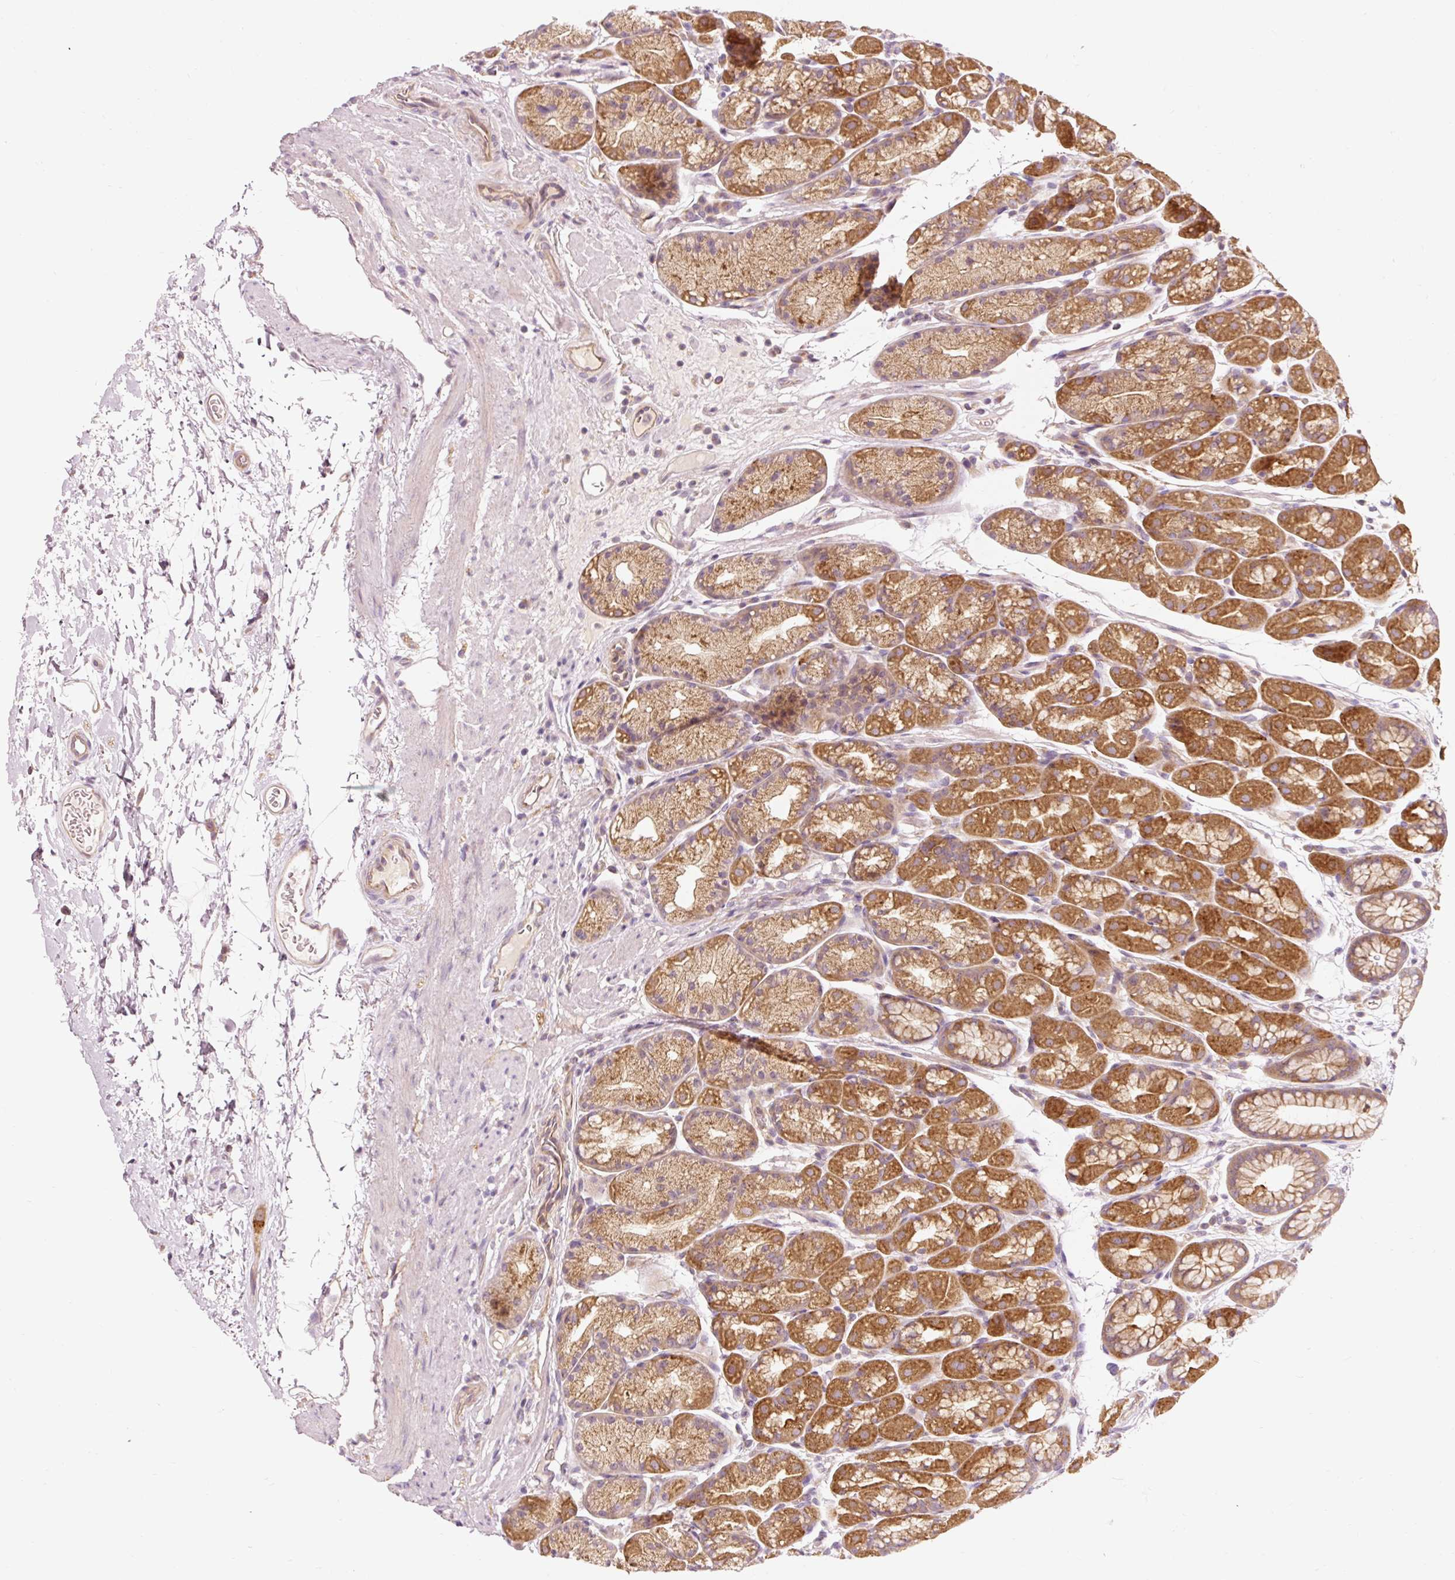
{"staining": {"intensity": "strong", "quantity": "25%-75%", "location": "cytoplasmic/membranous"}, "tissue": "stomach", "cell_type": "Glandular cells", "image_type": "normal", "snomed": [{"axis": "morphology", "description": "Normal tissue, NOS"}, {"axis": "topography", "description": "Stomach, lower"}], "caption": "Immunohistochemical staining of normal human stomach shows strong cytoplasmic/membranous protein staining in about 25%-75% of glandular cells.", "gene": "NAPA", "patient": {"sex": "male", "age": 67}}